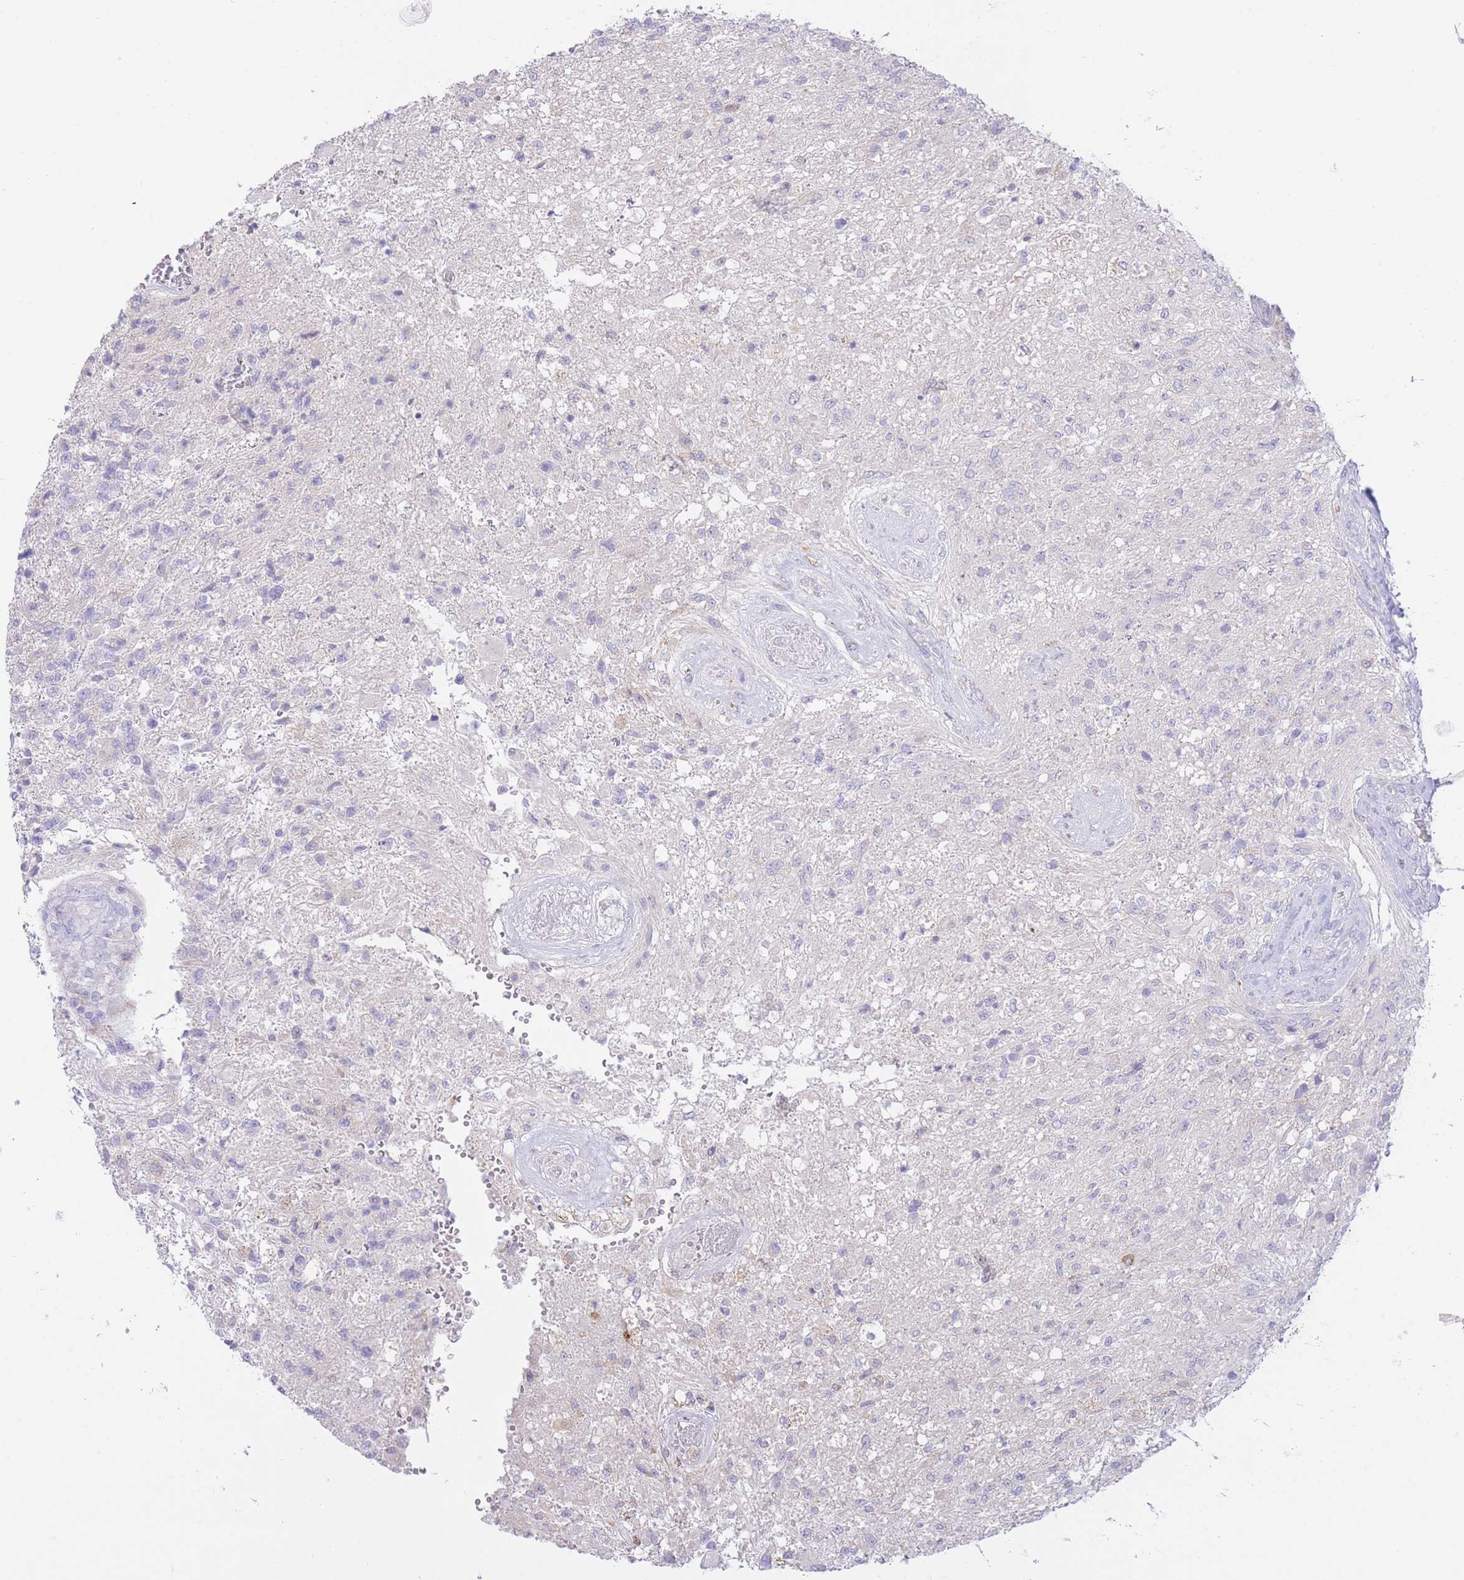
{"staining": {"intensity": "negative", "quantity": "none", "location": "none"}, "tissue": "glioma", "cell_type": "Tumor cells", "image_type": "cancer", "snomed": [{"axis": "morphology", "description": "Glioma, malignant, High grade"}, {"axis": "topography", "description": "Brain"}], "caption": "Tumor cells are negative for protein expression in human glioma.", "gene": "FAH", "patient": {"sex": "male", "age": 56}}